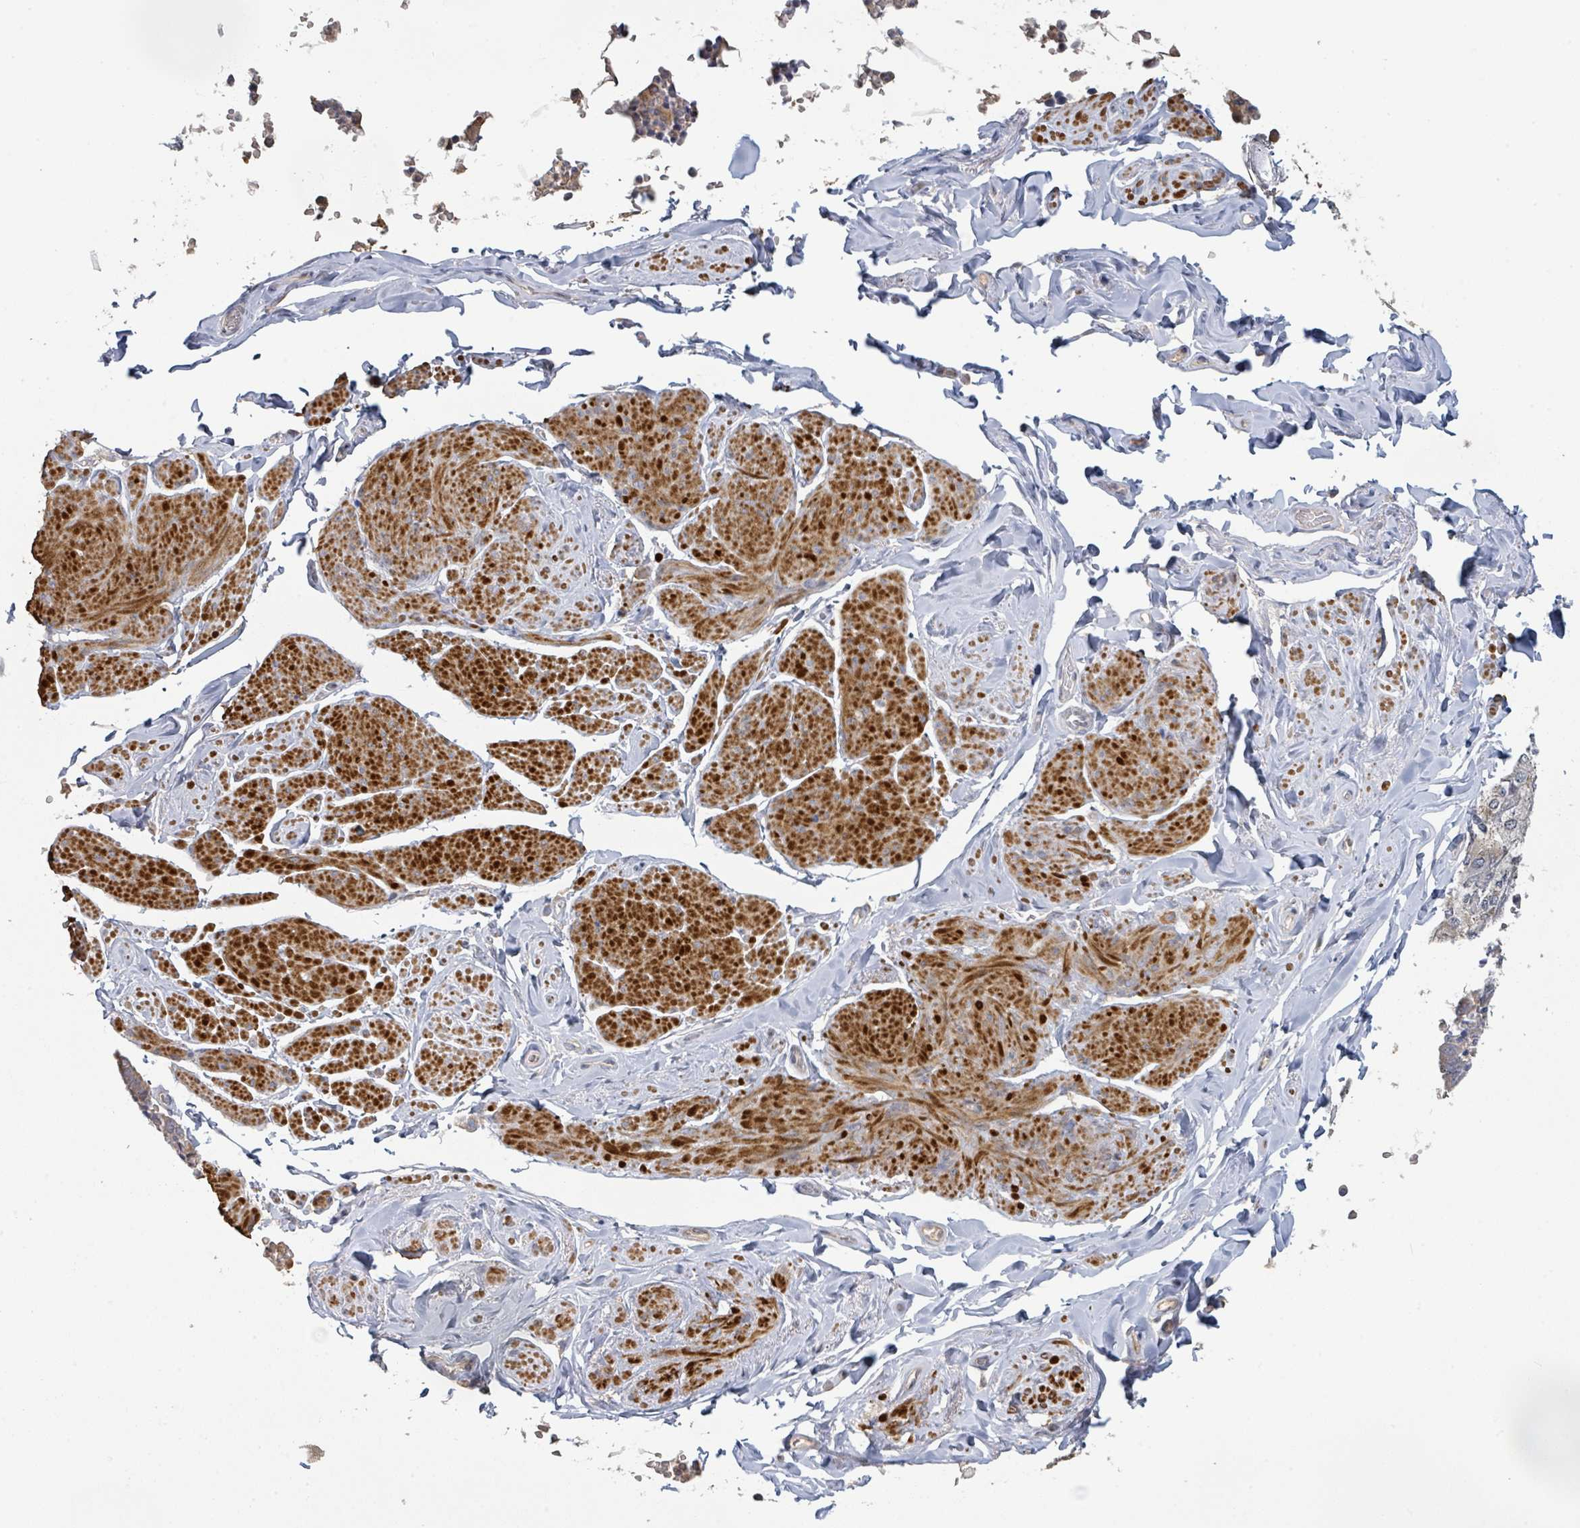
{"staining": {"intensity": "strong", "quantity": ">75%", "location": "cytoplasmic/membranous"}, "tissue": "smooth muscle", "cell_type": "Smooth muscle cells", "image_type": "normal", "snomed": [{"axis": "morphology", "description": "Normal tissue, NOS"}, {"axis": "topography", "description": "Smooth muscle"}, {"axis": "topography", "description": "Peripheral nerve tissue"}], "caption": "A histopathology image of smooth muscle stained for a protein demonstrates strong cytoplasmic/membranous brown staining in smooth muscle cells. (brown staining indicates protein expression, while blue staining denotes nuclei).", "gene": "KCNS2", "patient": {"sex": "male", "age": 69}}